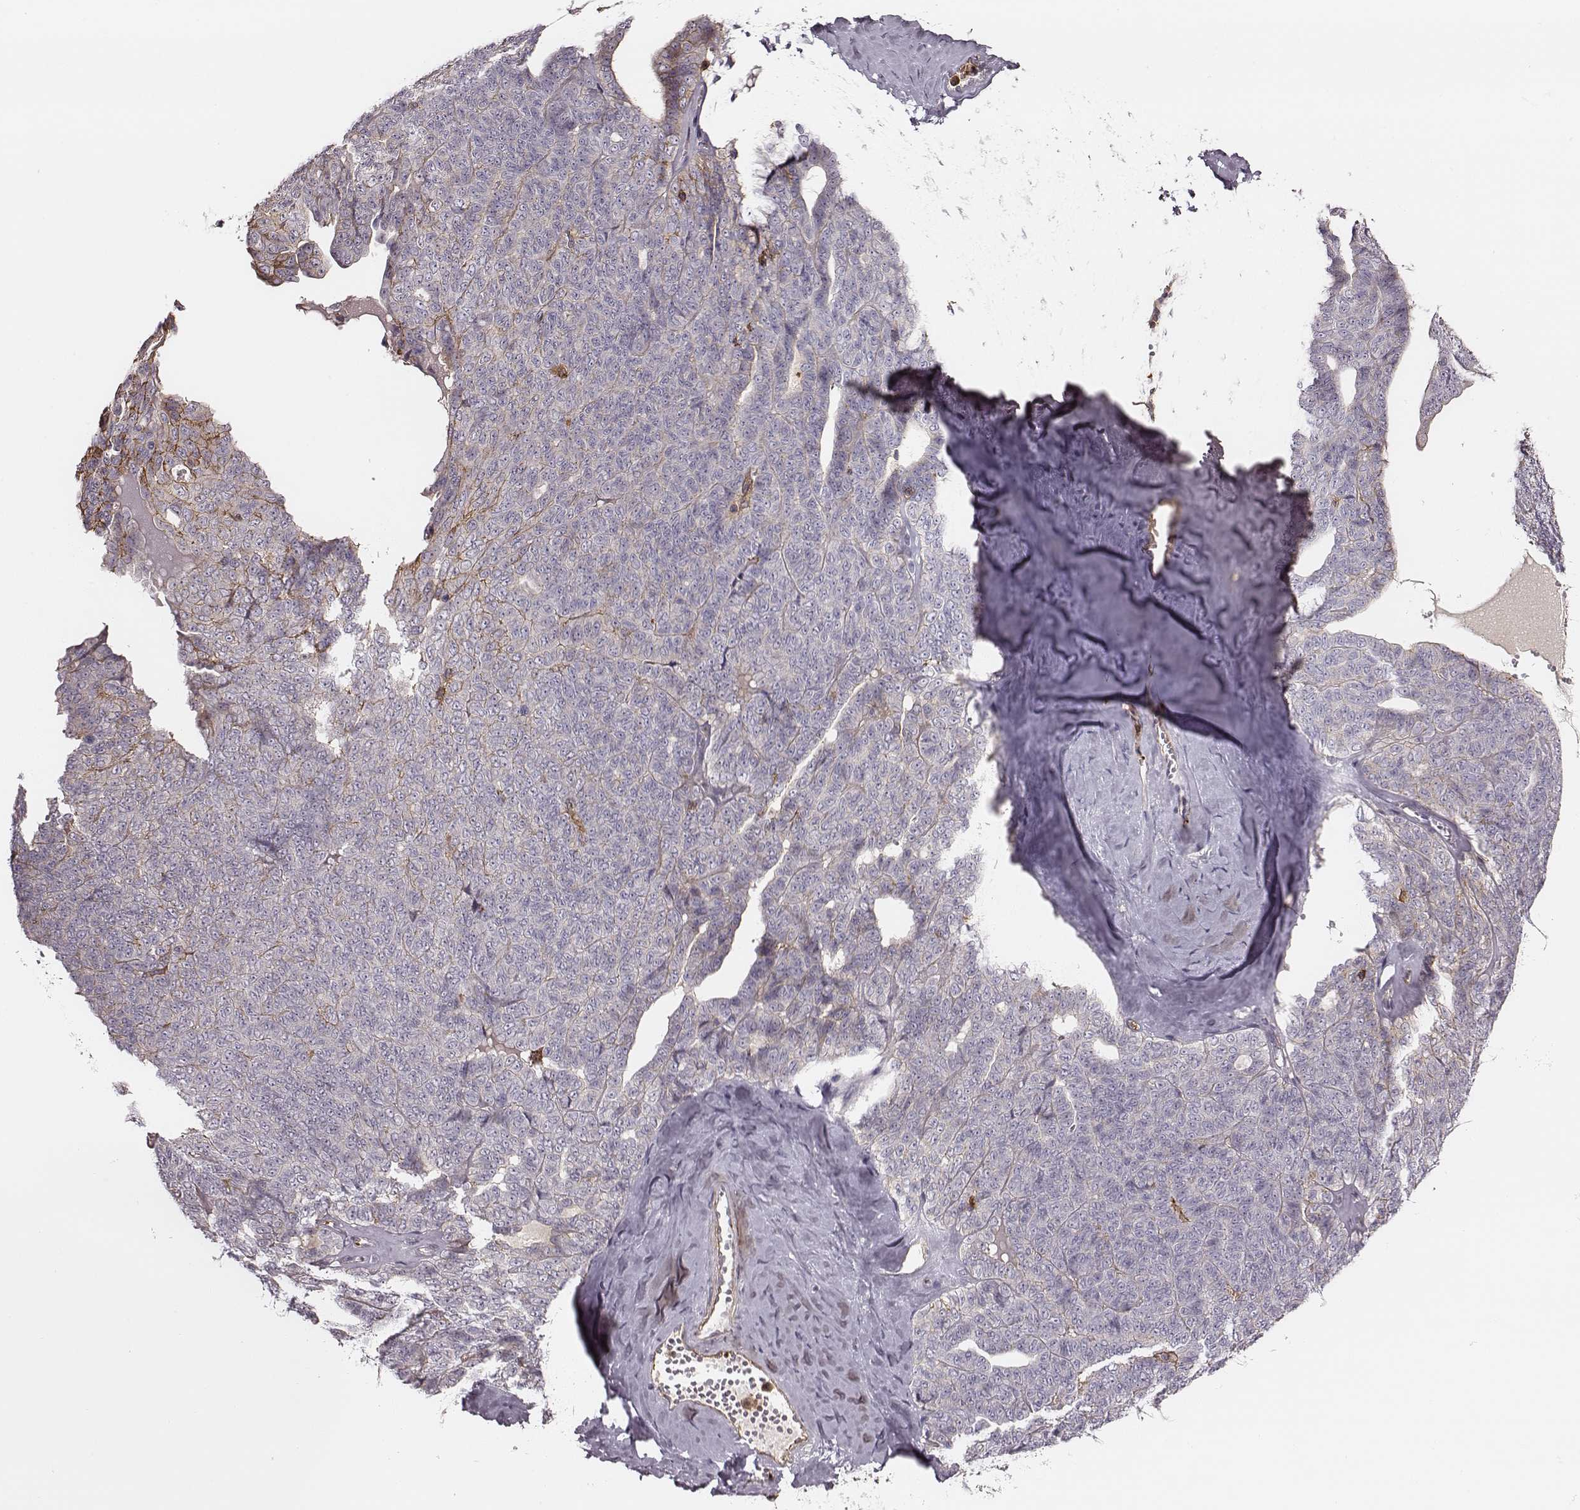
{"staining": {"intensity": "negative", "quantity": "none", "location": "none"}, "tissue": "ovarian cancer", "cell_type": "Tumor cells", "image_type": "cancer", "snomed": [{"axis": "morphology", "description": "Cystadenocarcinoma, serous, NOS"}, {"axis": "topography", "description": "Ovary"}], "caption": "Tumor cells show no significant protein positivity in serous cystadenocarcinoma (ovarian).", "gene": "ZYX", "patient": {"sex": "female", "age": 71}}